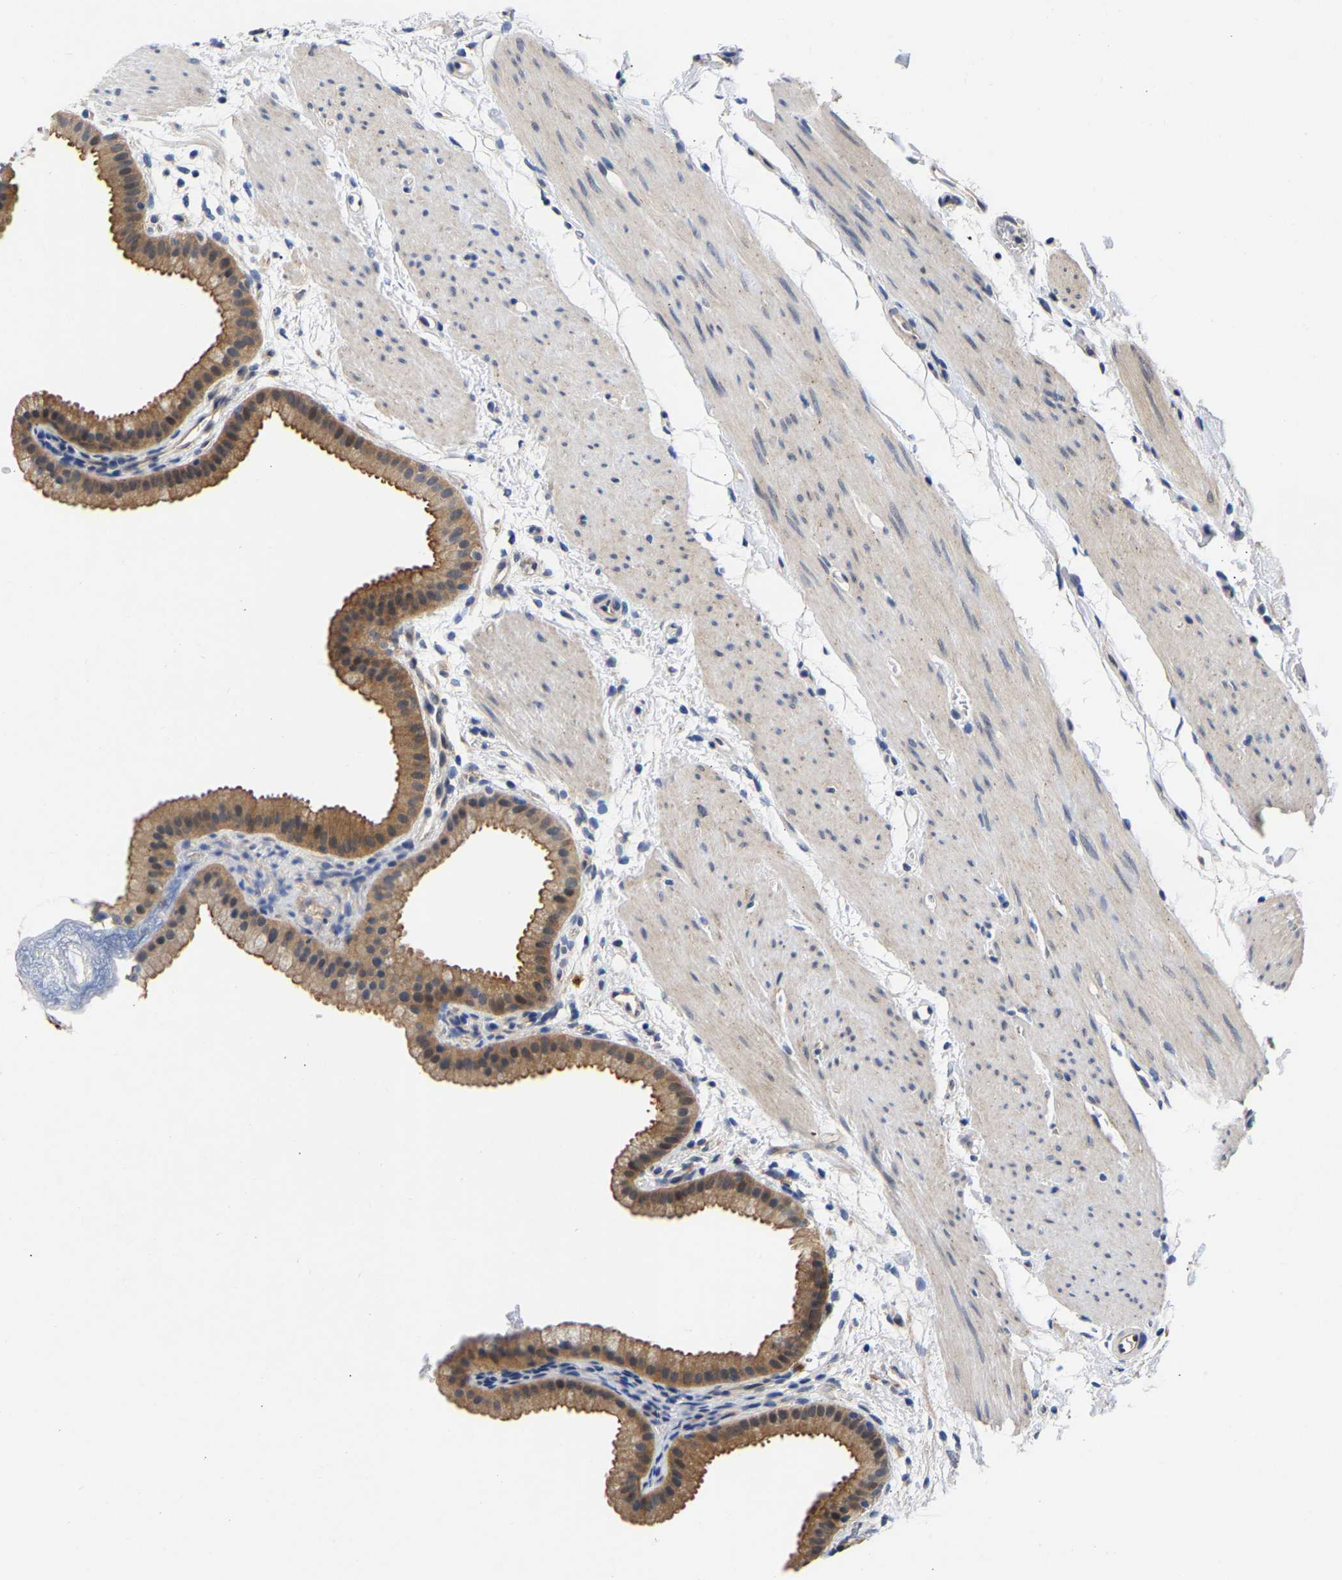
{"staining": {"intensity": "moderate", "quantity": "25%-75%", "location": "cytoplasmic/membranous"}, "tissue": "gallbladder", "cell_type": "Glandular cells", "image_type": "normal", "snomed": [{"axis": "morphology", "description": "Normal tissue, NOS"}, {"axis": "topography", "description": "Gallbladder"}], "caption": "DAB (3,3'-diaminobenzidine) immunohistochemical staining of unremarkable gallbladder demonstrates moderate cytoplasmic/membranous protein staining in about 25%-75% of glandular cells.", "gene": "CCDC6", "patient": {"sex": "female", "age": 64}}